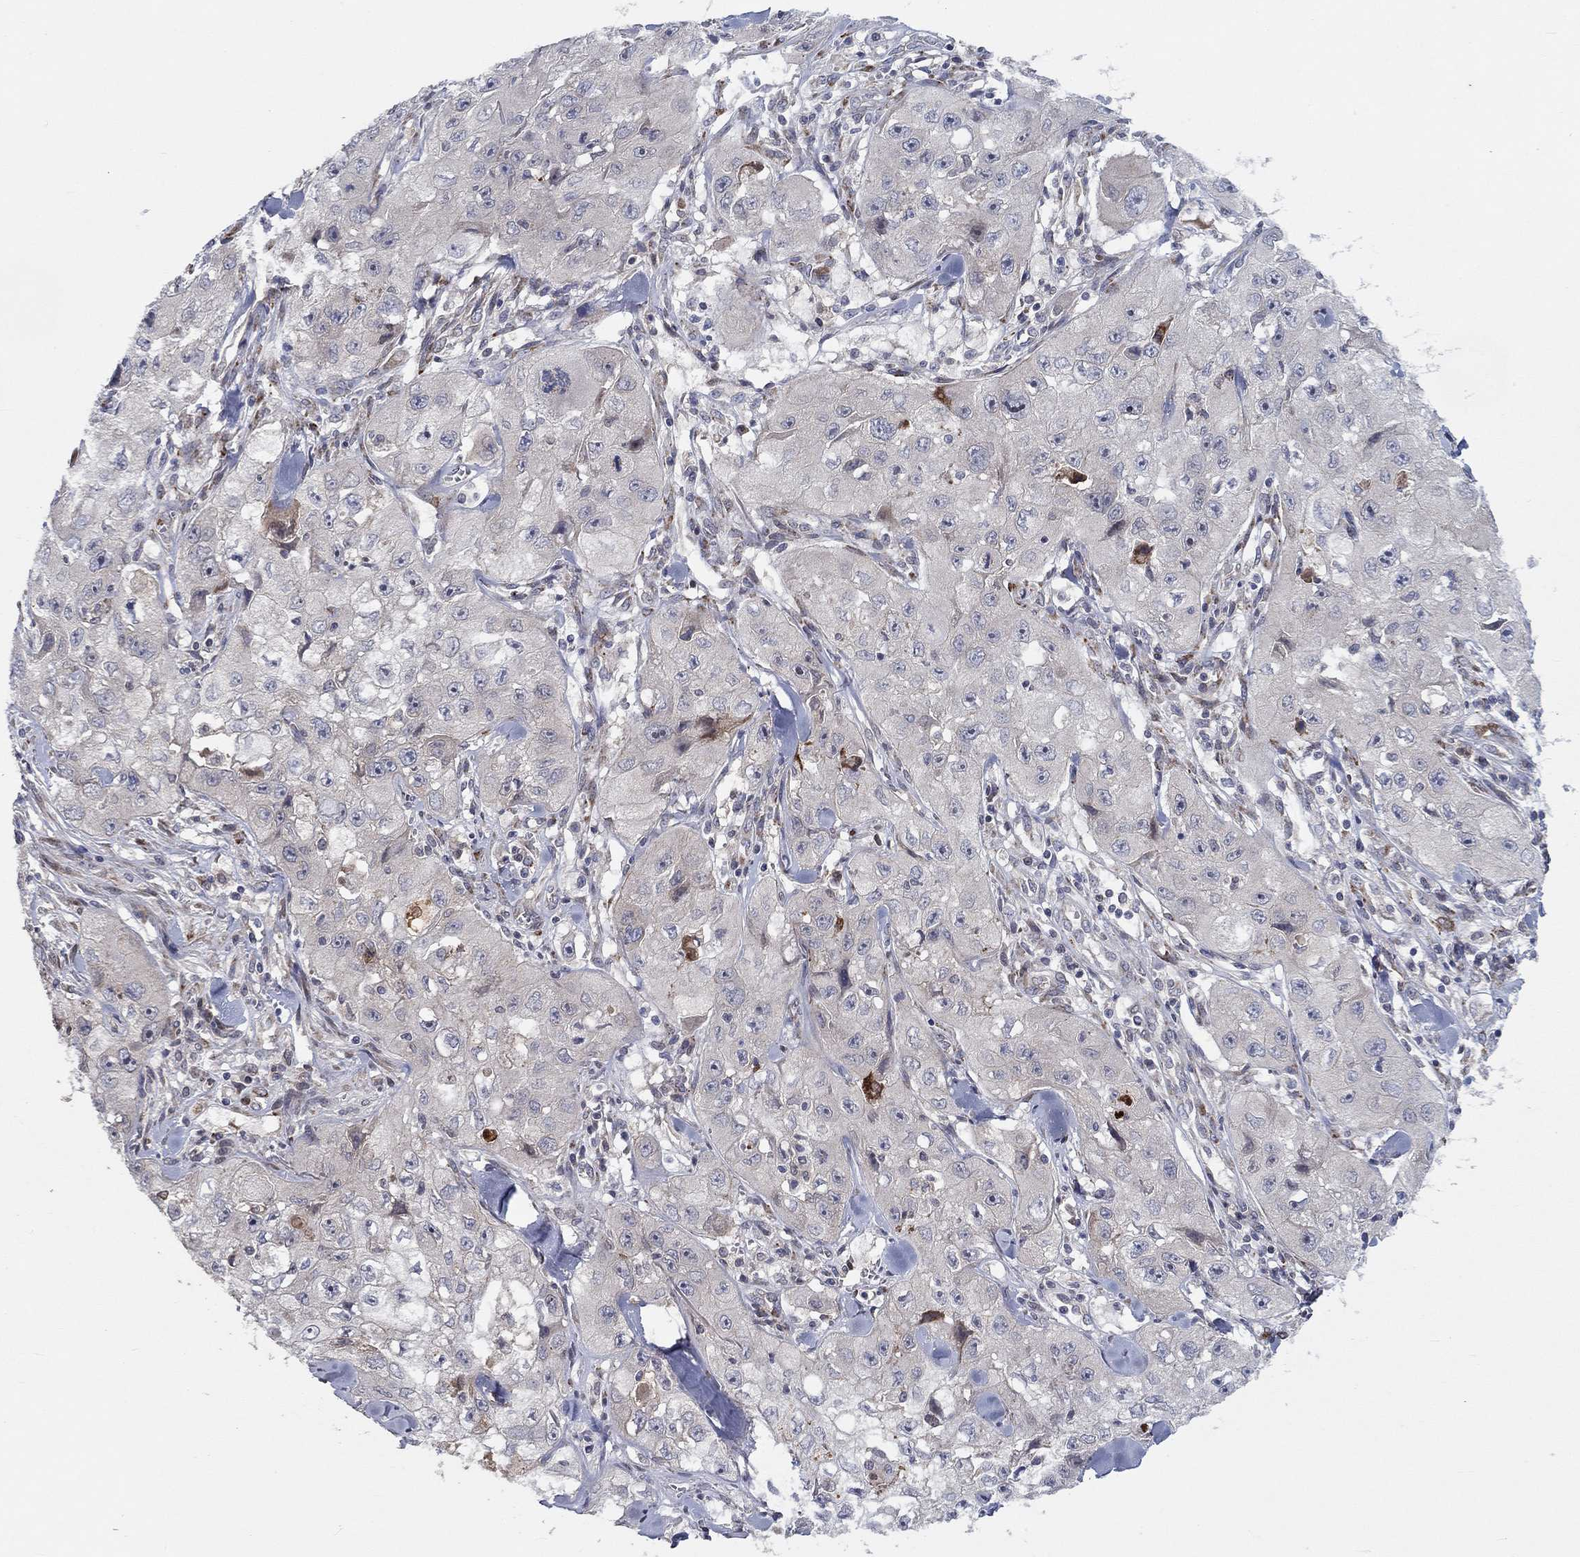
{"staining": {"intensity": "negative", "quantity": "none", "location": "none"}, "tissue": "skin cancer", "cell_type": "Tumor cells", "image_type": "cancer", "snomed": [{"axis": "morphology", "description": "Squamous cell carcinoma, NOS"}, {"axis": "topography", "description": "Skin"}, {"axis": "topography", "description": "Subcutis"}], "caption": "IHC histopathology image of neoplastic tissue: human skin cancer (squamous cell carcinoma) stained with DAB (3,3'-diaminobenzidine) exhibits no significant protein expression in tumor cells. The staining is performed using DAB brown chromogen with nuclei counter-stained in using hematoxylin.", "gene": "CETN3", "patient": {"sex": "male", "age": 73}}